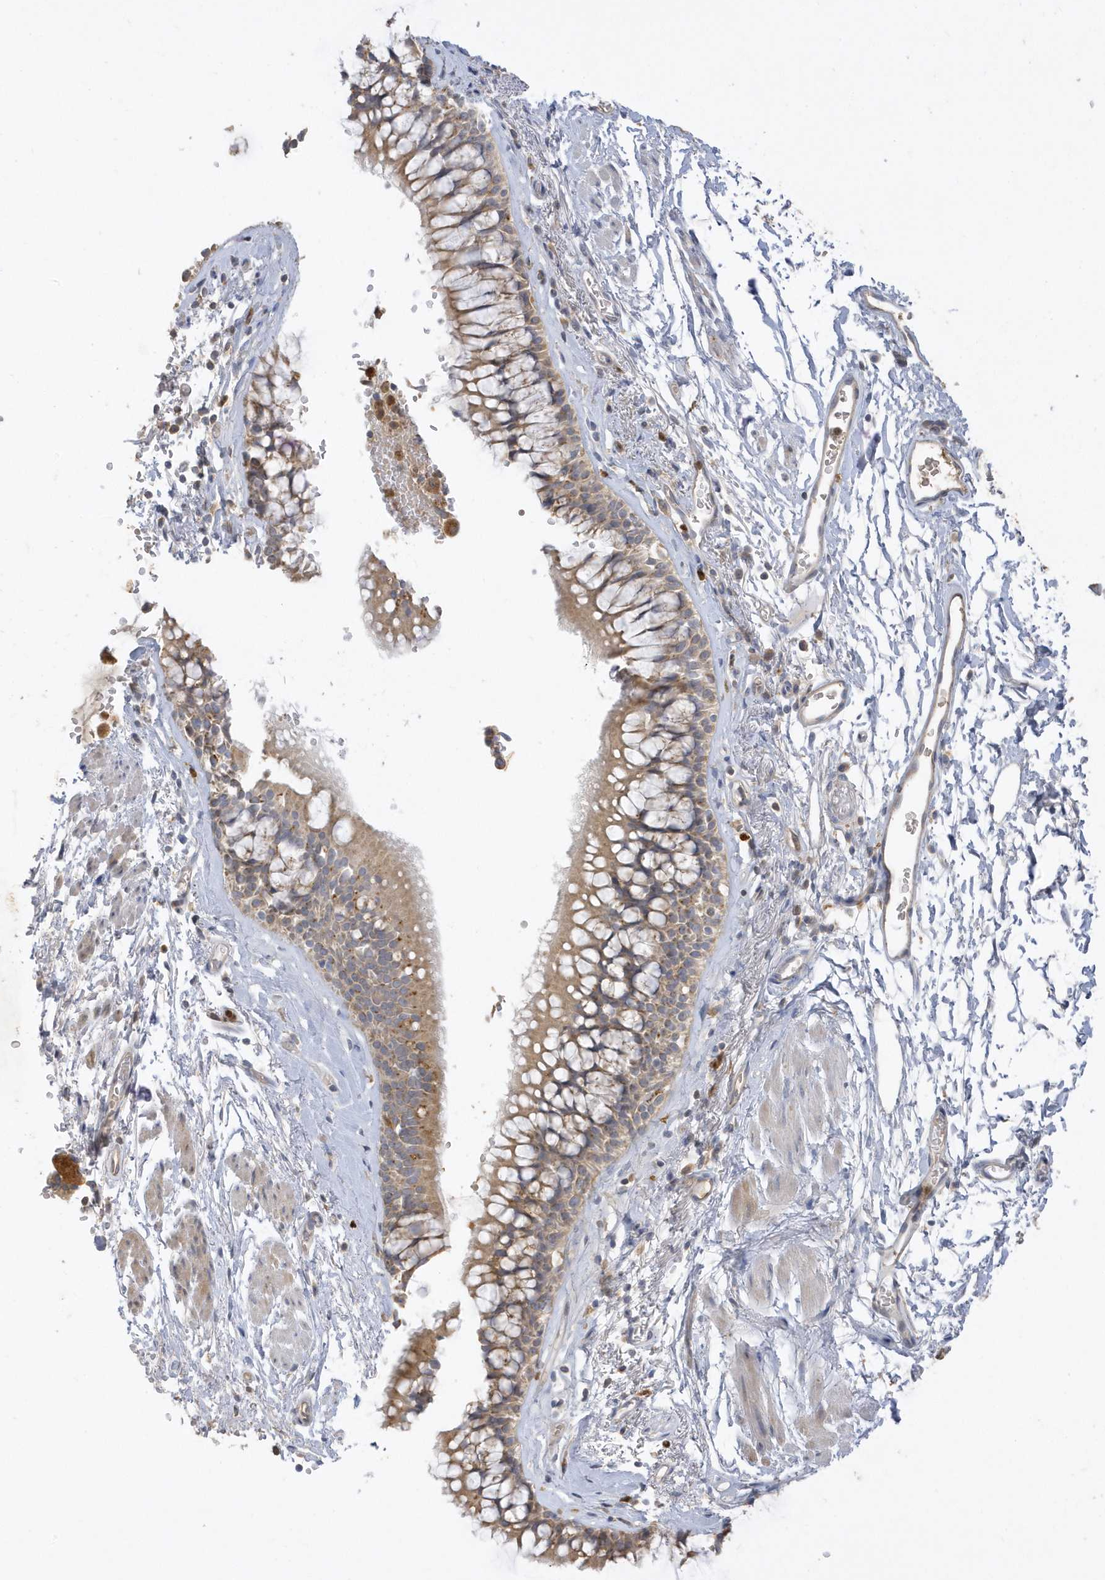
{"staining": {"intensity": "moderate", "quantity": ">75%", "location": "cytoplasmic/membranous"}, "tissue": "bronchus", "cell_type": "Respiratory epithelial cells", "image_type": "normal", "snomed": [{"axis": "morphology", "description": "Normal tissue, NOS"}, {"axis": "morphology", "description": "Inflammation, NOS"}, {"axis": "topography", "description": "Cartilage tissue"}, {"axis": "topography", "description": "Bronchus"}, {"axis": "topography", "description": "Lung"}], "caption": "Immunohistochemical staining of normal human bronchus displays moderate cytoplasmic/membranous protein expression in about >75% of respiratory epithelial cells. The protein is shown in brown color, while the nuclei are stained blue.", "gene": "DPP9", "patient": {"sex": "female", "age": 64}}